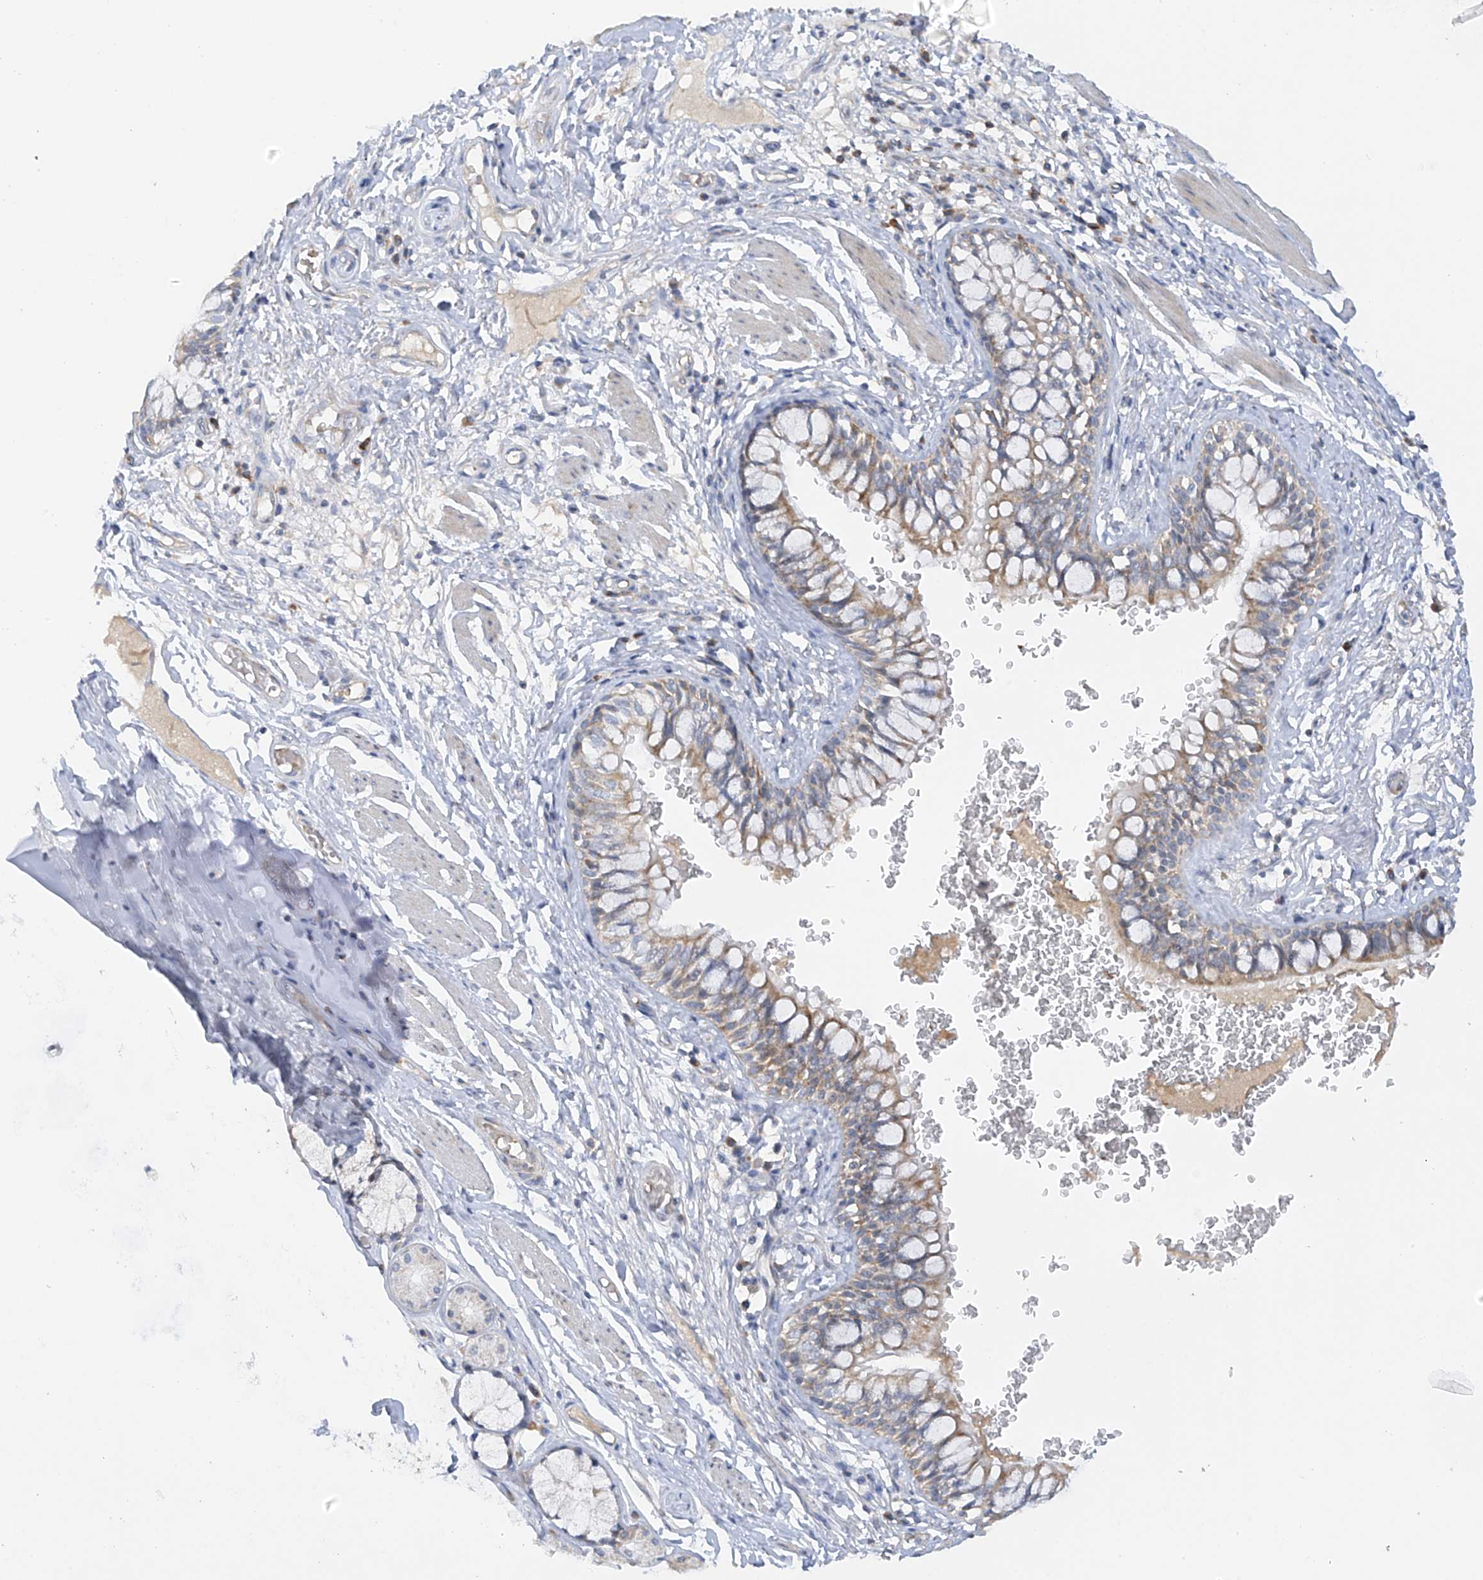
{"staining": {"intensity": "moderate", "quantity": "25%-75%", "location": "cytoplasmic/membranous"}, "tissue": "bronchus", "cell_type": "Respiratory epithelial cells", "image_type": "normal", "snomed": [{"axis": "morphology", "description": "Normal tissue, NOS"}, {"axis": "topography", "description": "Cartilage tissue"}, {"axis": "topography", "description": "Bronchus"}], "caption": "DAB immunohistochemical staining of unremarkable human bronchus displays moderate cytoplasmic/membranous protein staining in about 25%-75% of respiratory epithelial cells. Using DAB (3,3'-diaminobenzidine) (brown) and hematoxylin (blue) stains, captured at high magnification using brightfield microscopy.", "gene": "METTL18", "patient": {"sex": "female", "age": 36}}